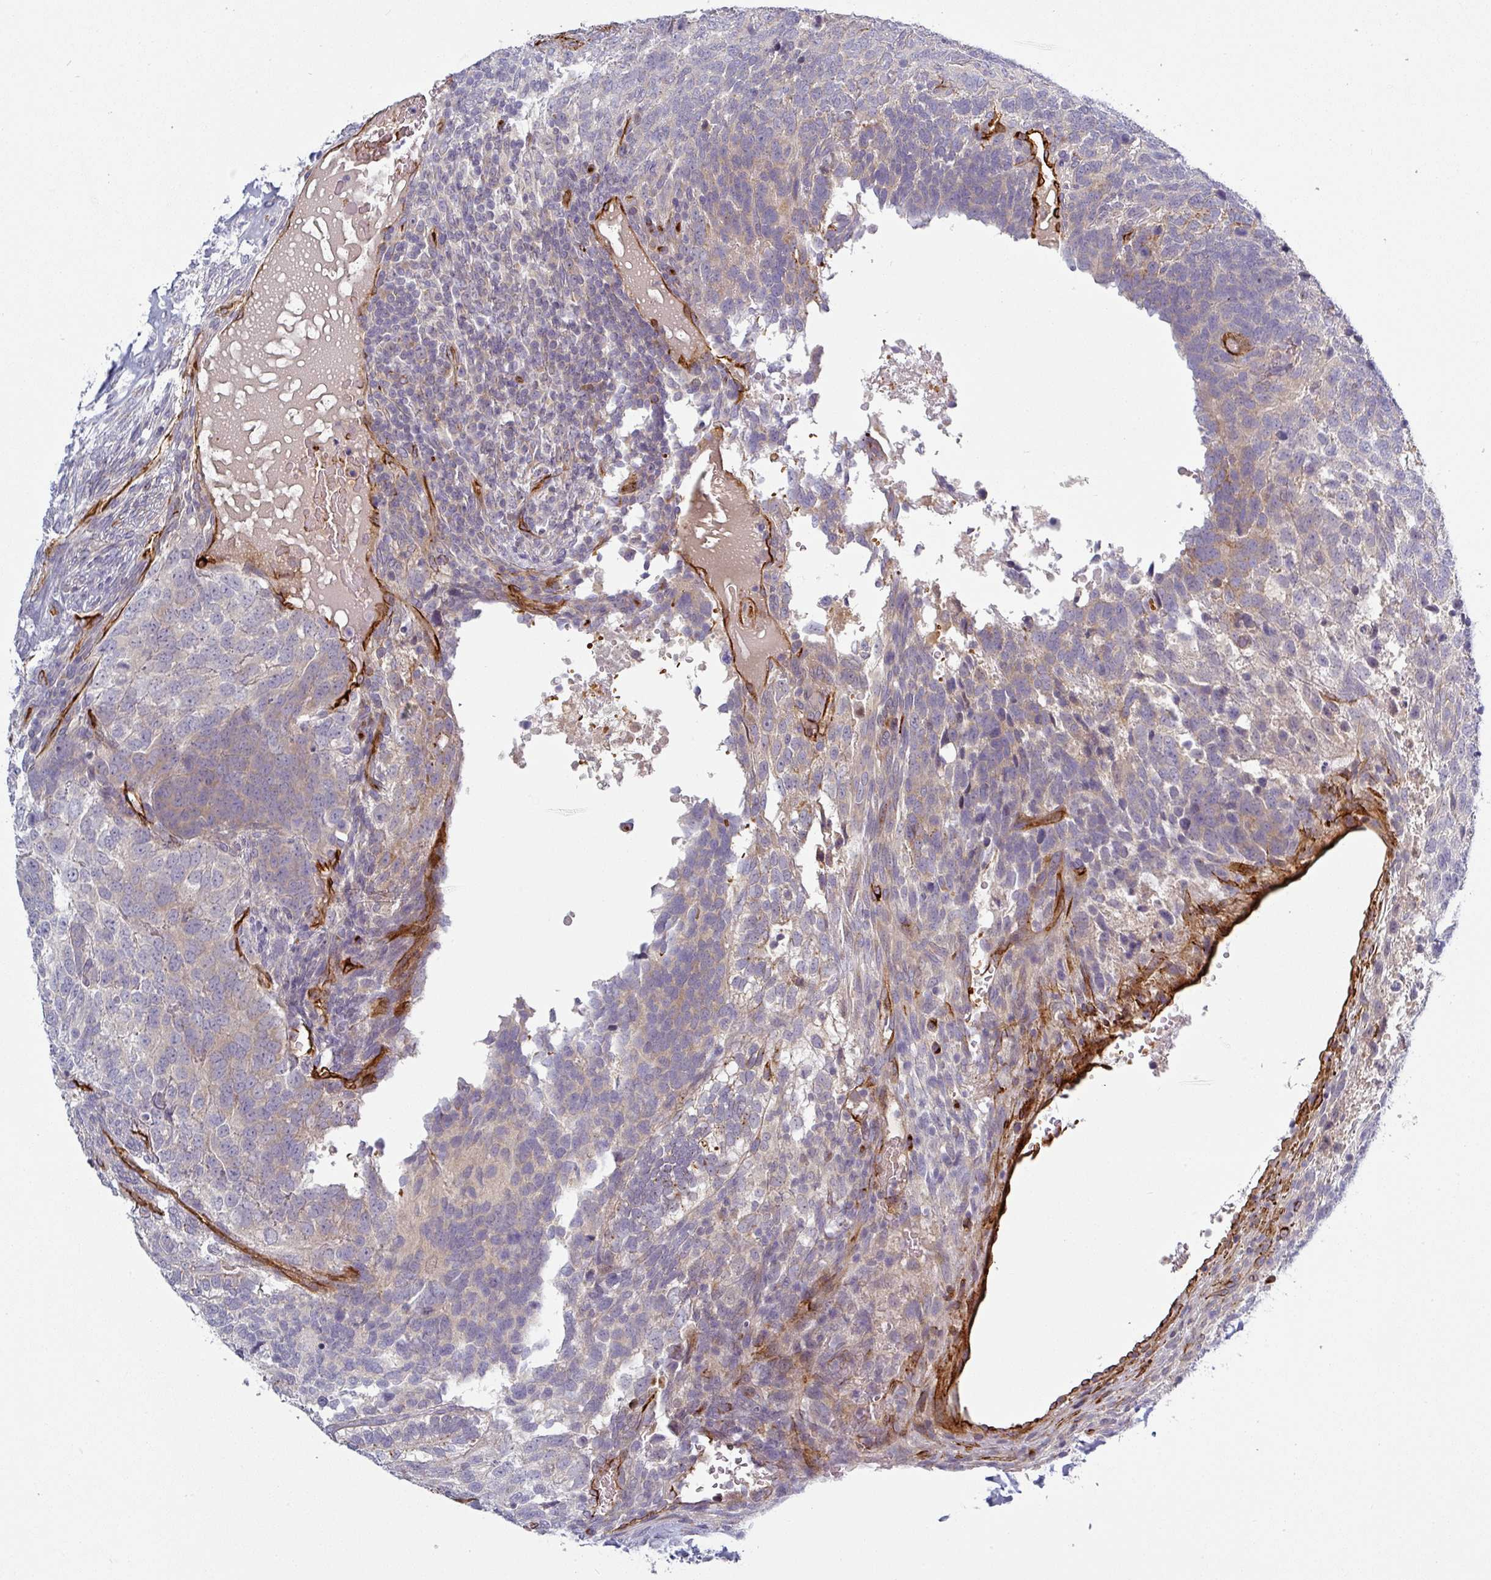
{"staining": {"intensity": "negative", "quantity": "none", "location": "none"}, "tissue": "testis cancer", "cell_type": "Tumor cells", "image_type": "cancer", "snomed": [{"axis": "morphology", "description": "Carcinoma, Embryonal, NOS"}, {"axis": "topography", "description": "Testis"}], "caption": "DAB immunohistochemical staining of testis embryonal carcinoma demonstrates no significant positivity in tumor cells.", "gene": "PRODH2", "patient": {"sex": "male", "age": 23}}